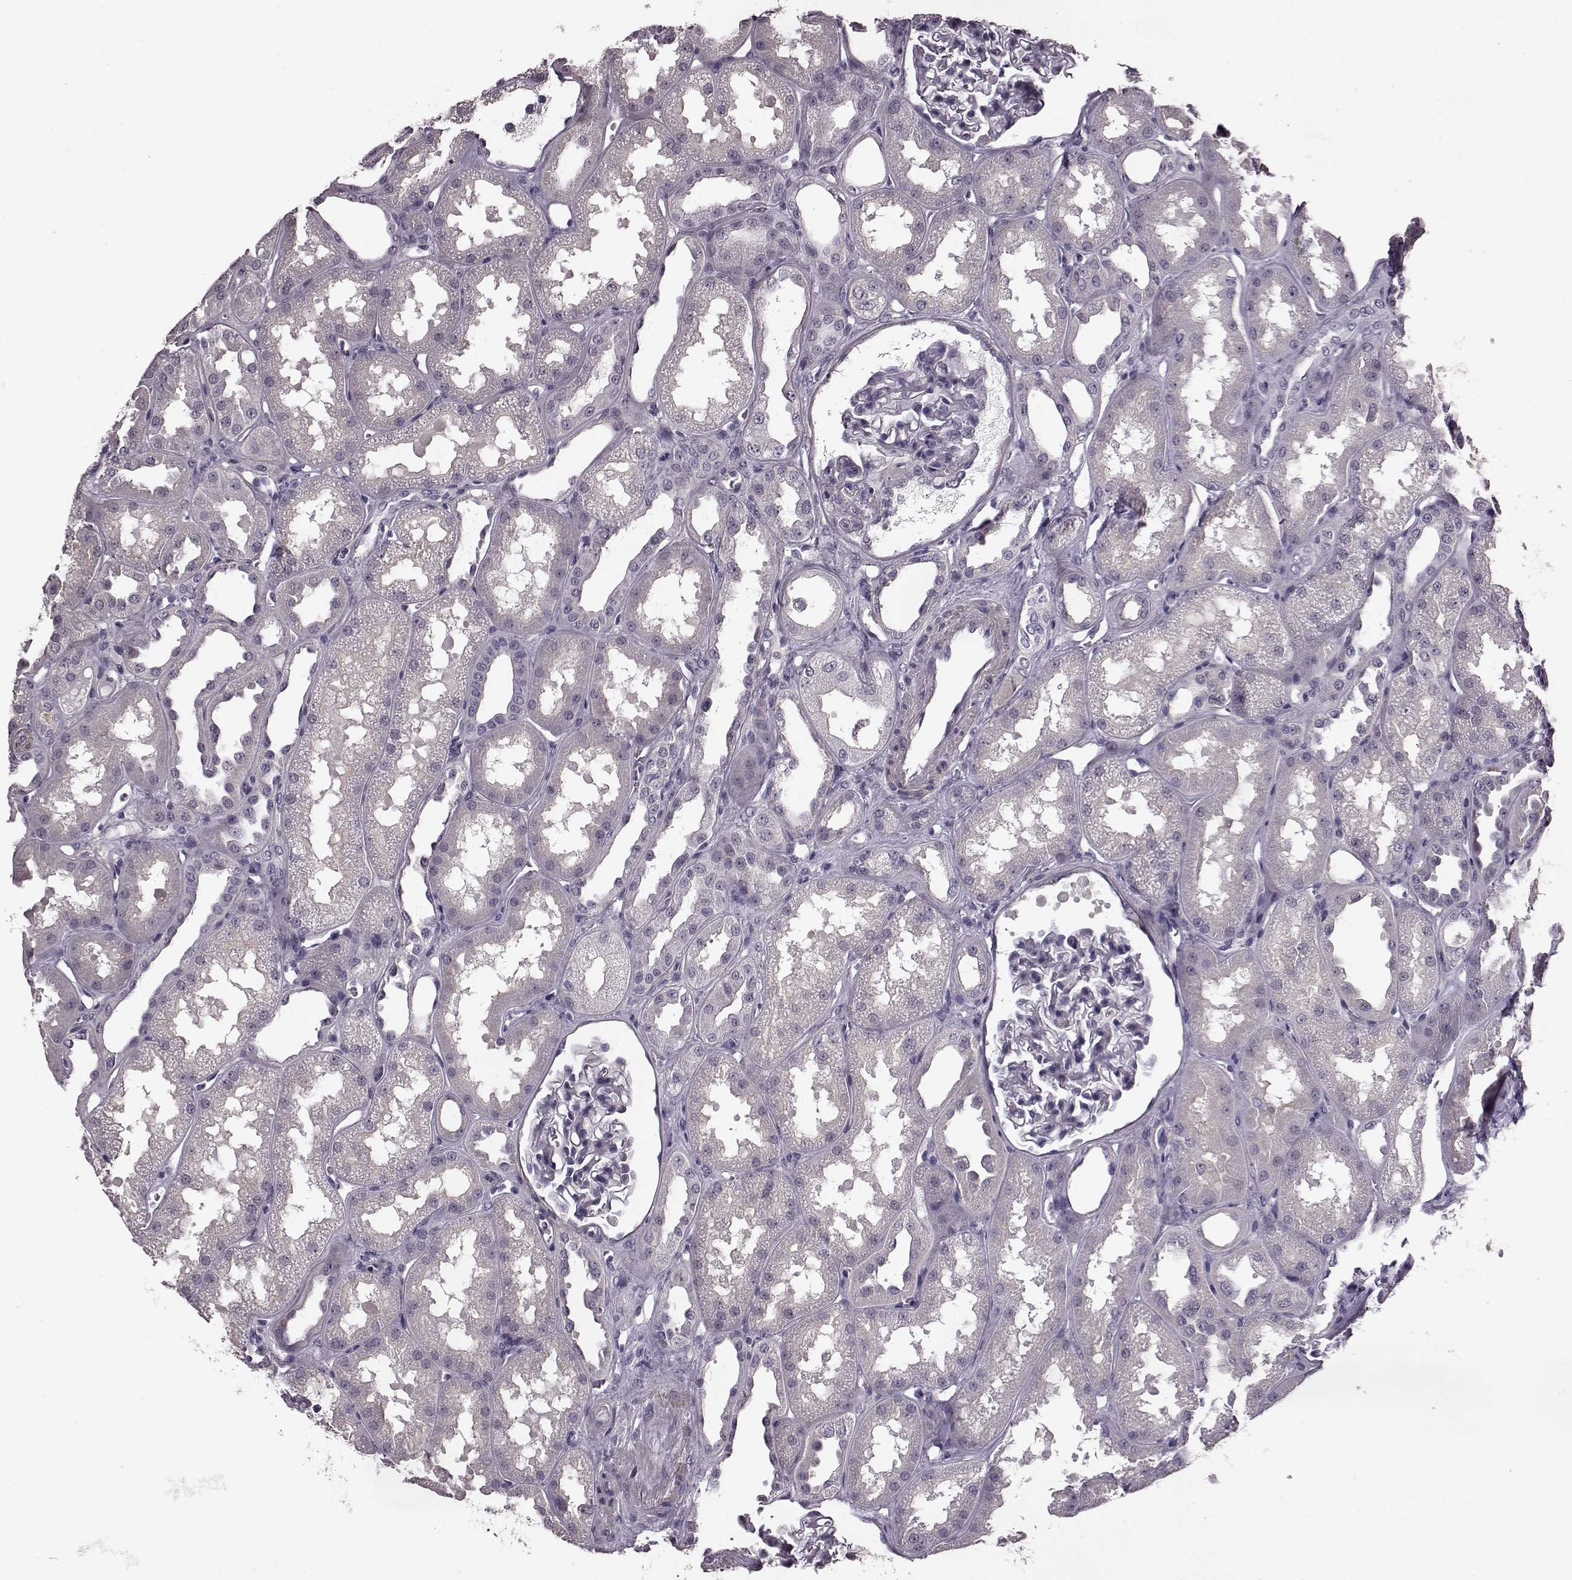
{"staining": {"intensity": "negative", "quantity": "none", "location": "none"}, "tissue": "kidney", "cell_type": "Cells in glomeruli", "image_type": "normal", "snomed": [{"axis": "morphology", "description": "Normal tissue, NOS"}, {"axis": "topography", "description": "Kidney"}], "caption": "Immunohistochemical staining of benign human kidney exhibits no significant expression in cells in glomeruli.", "gene": "SLCO3A1", "patient": {"sex": "male", "age": 61}}